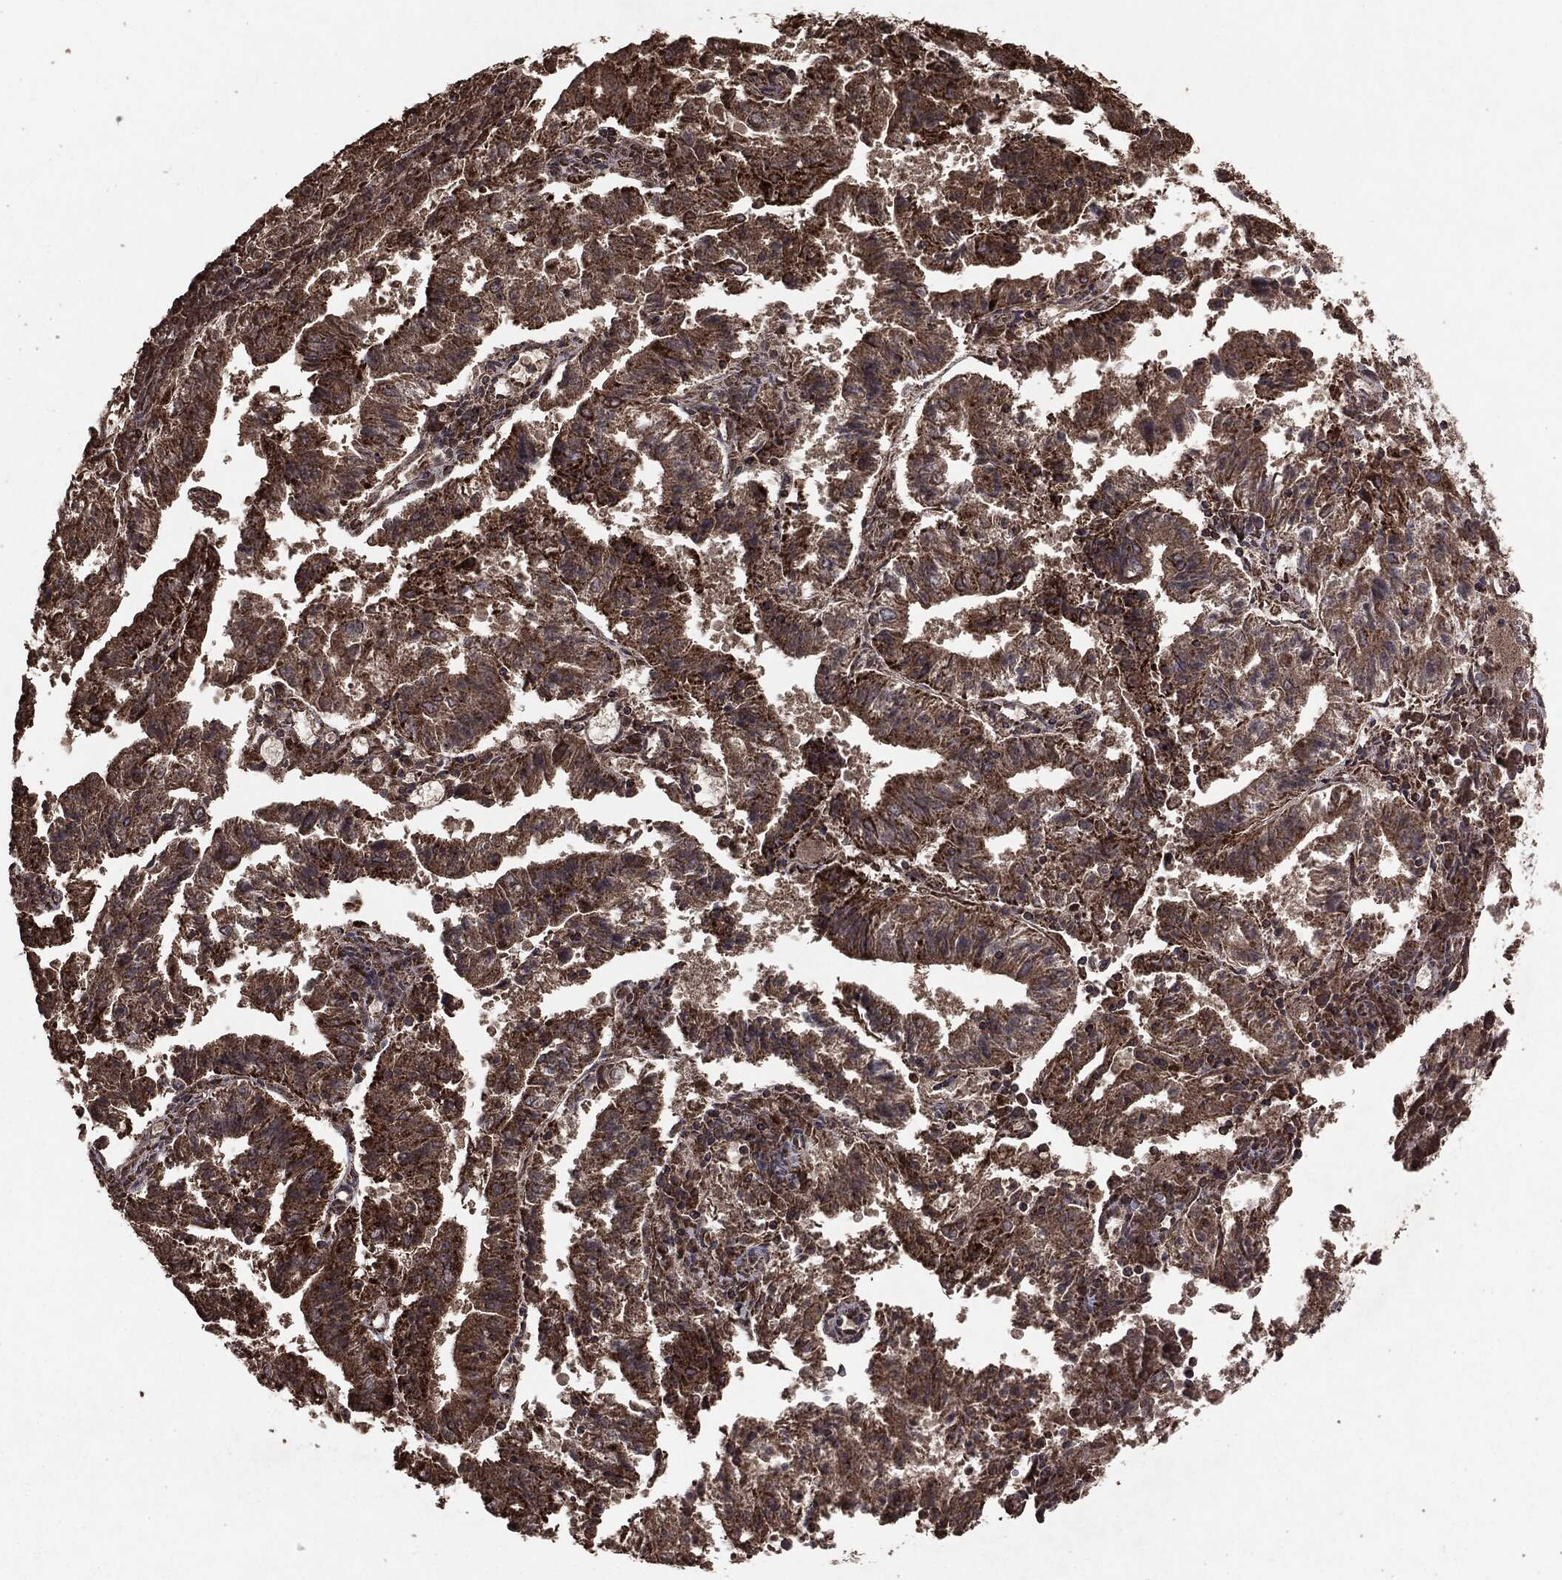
{"staining": {"intensity": "strong", "quantity": ">75%", "location": "cytoplasmic/membranous"}, "tissue": "endometrial cancer", "cell_type": "Tumor cells", "image_type": "cancer", "snomed": [{"axis": "morphology", "description": "Adenocarcinoma, NOS"}, {"axis": "topography", "description": "Endometrium"}], "caption": "Brown immunohistochemical staining in endometrial cancer shows strong cytoplasmic/membranous expression in about >75% of tumor cells.", "gene": "MTOR", "patient": {"sex": "female", "age": 82}}